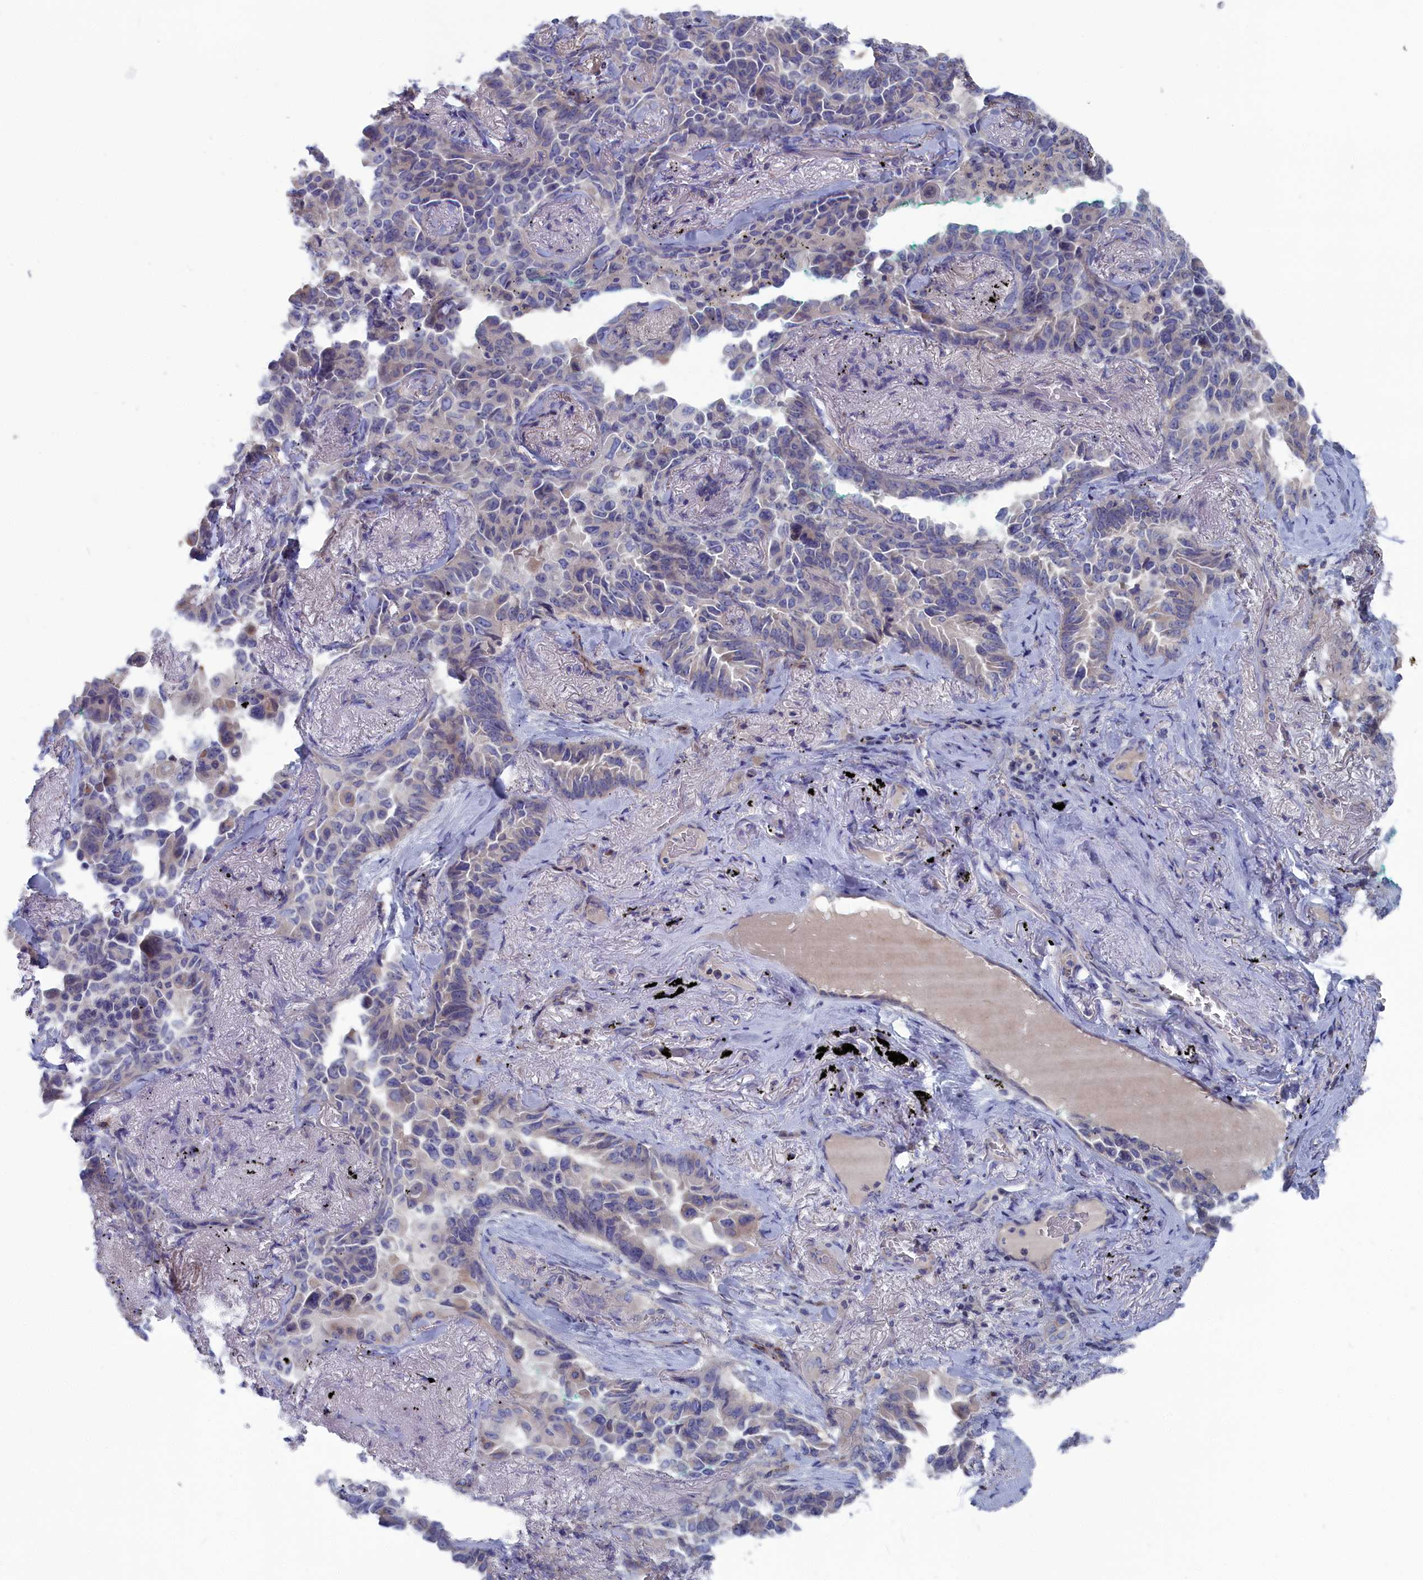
{"staining": {"intensity": "negative", "quantity": "none", "location": "none"}, "tissue": "lung cancer", "cell_type": "Tumor cells", "image_type": "cancer", "snomed": [{"axis": "morphology", "description": "Adenocarcinoma, NOS"}, {"axis": "topography", "description": "Lung"}], "caption": "A photomicrograph of lung adenocarcinoma stained for a protein demonstrates no brown staining in tumor cells.", "gene": "CEND1", "patient": {"sex": "female", "age": 67}}